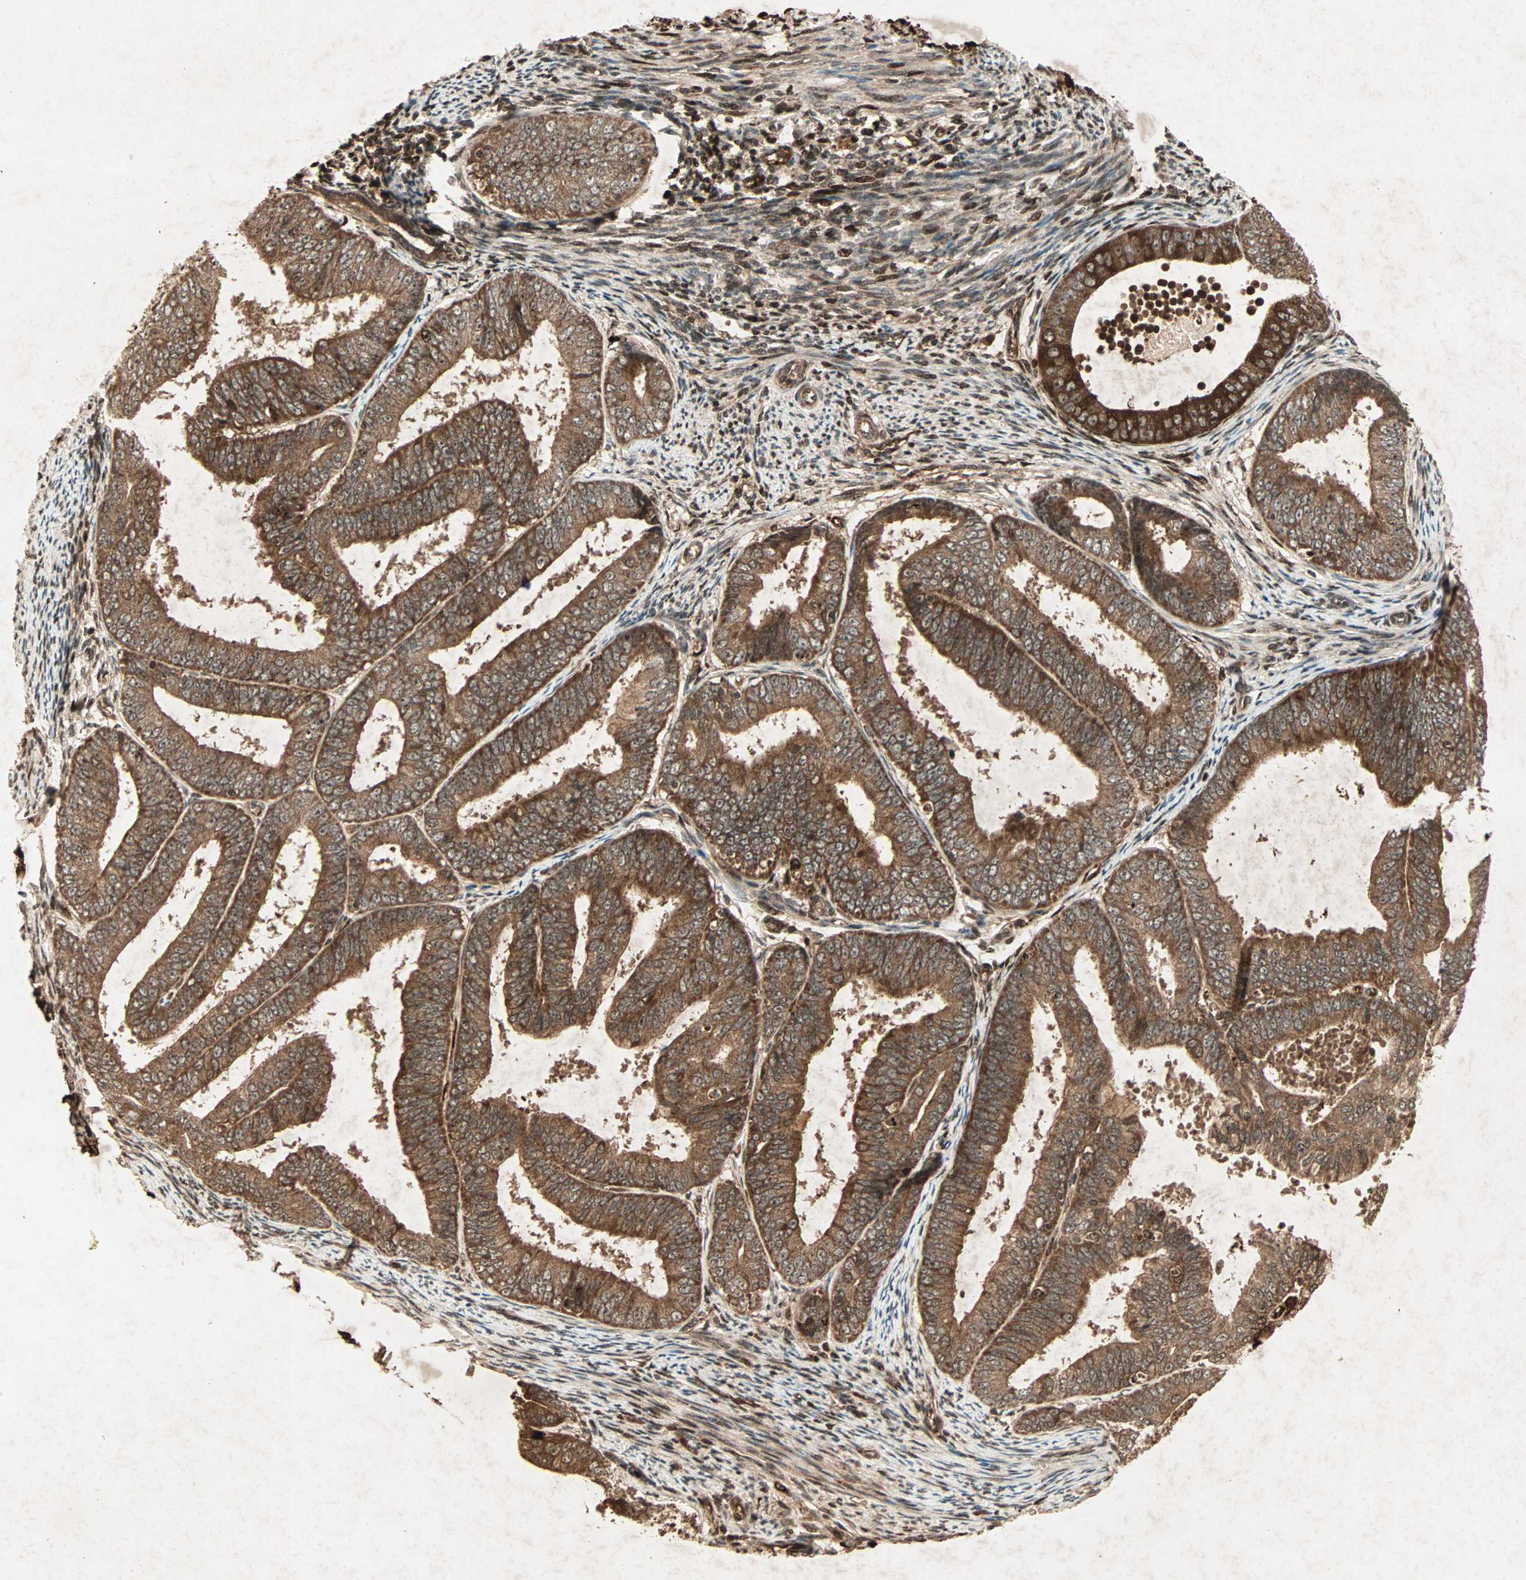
{"staining": {"intensity": "strong", "quantity": ">75%", "location": "cytoplasmic/membranous"}, "tissue": "endometrial cancer", "cell_type": "Tumor cells", "image_type": "cancer", "snomed": [{"axis": "morphology", "description": "Adenocarcinoma, NOS"}, {"axis": "topography", "description": "Endometrium"}], "caption": "Adenocarcinoma (endometrial) stained with immunohistochemistry (IHC) reveals strong cytoplasmic/membranous positivity in about >75% of tumor cells.", "gene": "RFFL", "patient": {"sex": "female", "age": 63}}